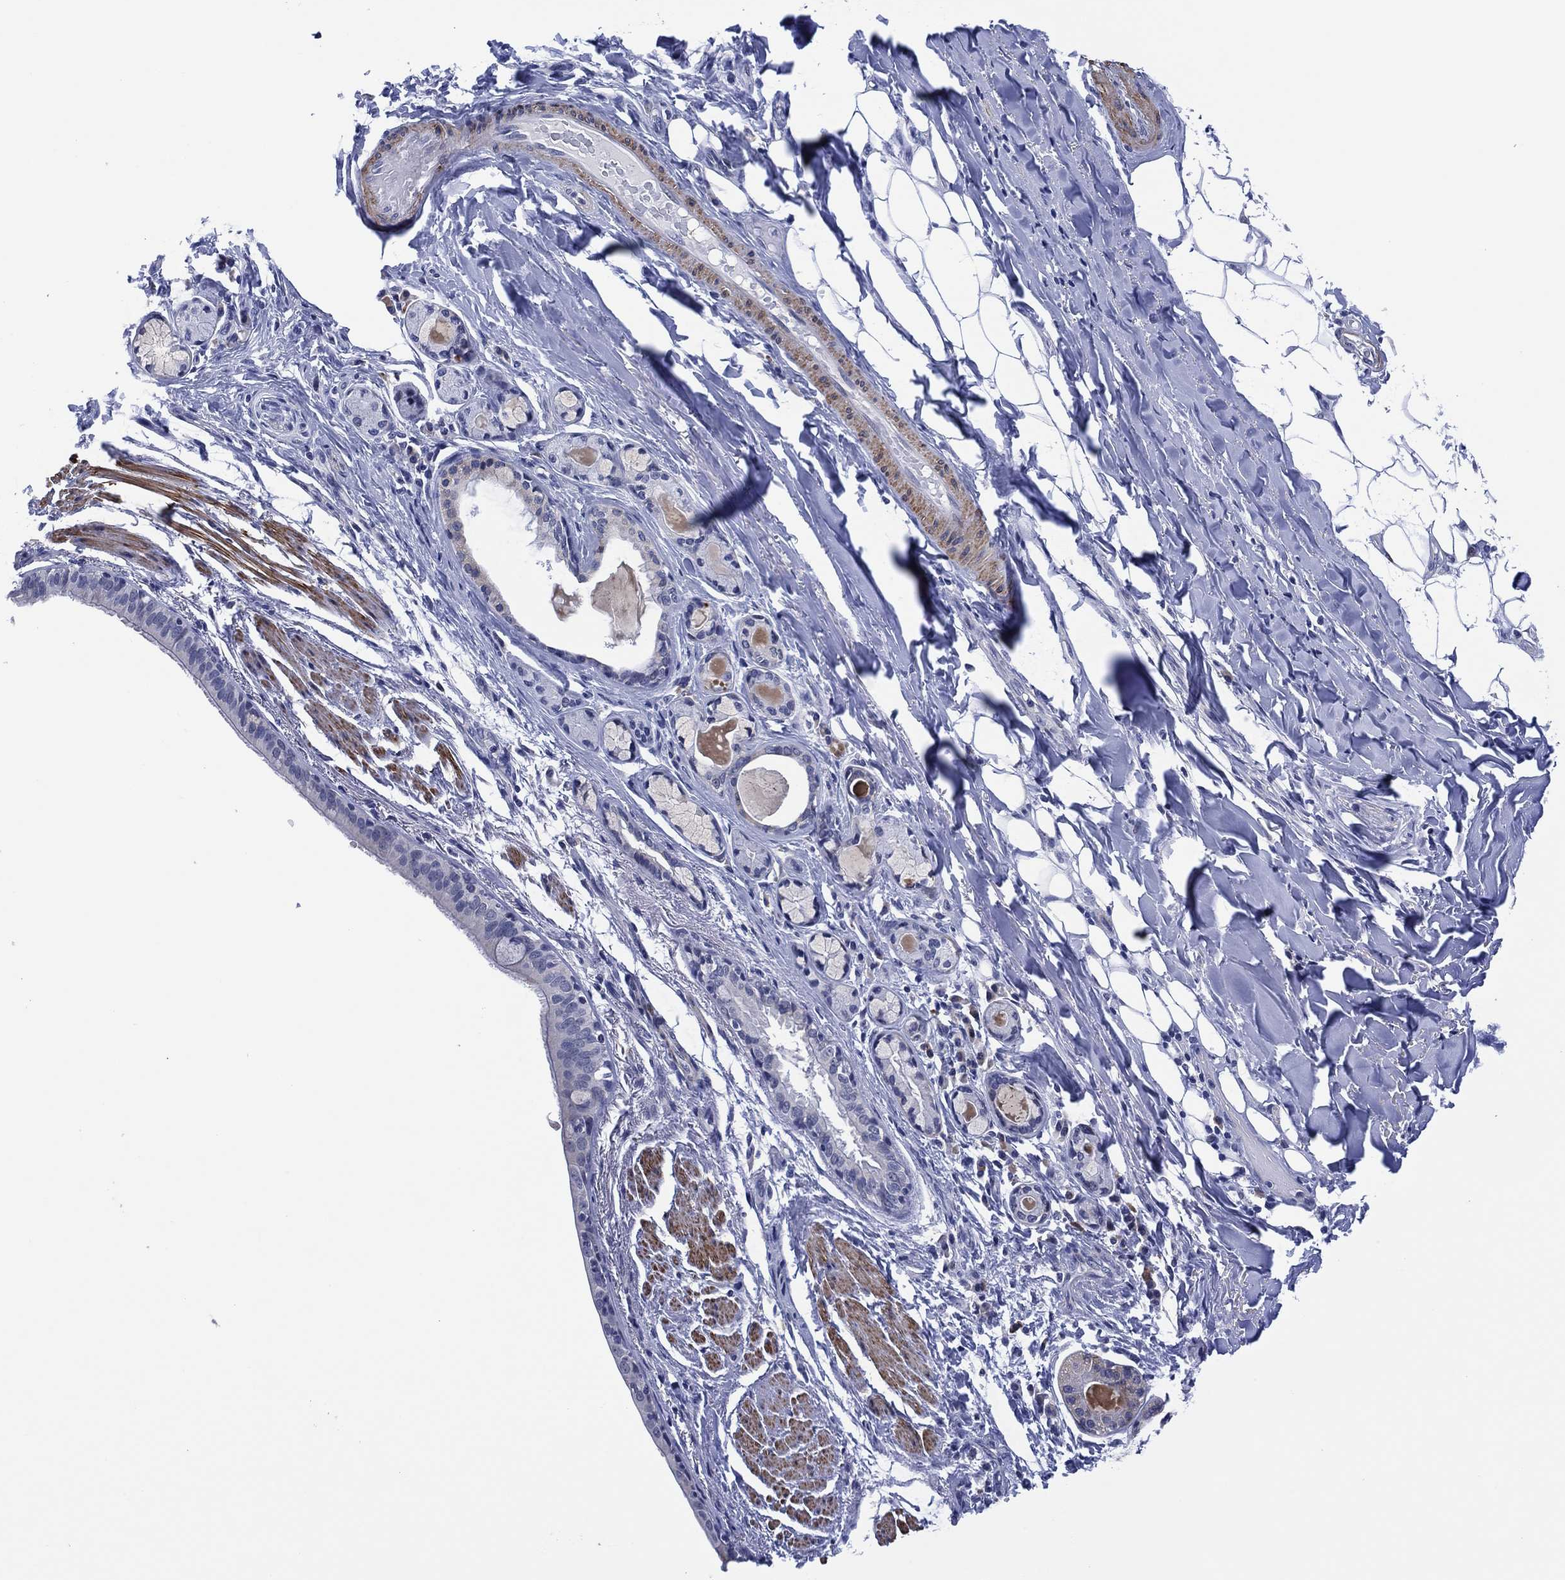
{"staining": {"intensity": "negative", "quantity": "none", "location": "none"}, "tissue": "bronchus", "cell_type": "Respiratory epithelial cells", "image_type": "normal", "snomed": [{"axis": "morphology", "description": "Normal tissue, NOS"}, {"axis": "morphology", "description": "Squamous cell carcinoma, NOS"}, {"axis": "topography", "description": "Bronchus"}, {"axis": "topography", "description": "Lung"}], "caption": "High power microscopy histopathology image of an IHC micrograph of normal bronchus, revealing no significant expression in respiratory epithelial cells.", "gene": "CLIP3", "patient": {"sex": "male", "age": 69}}